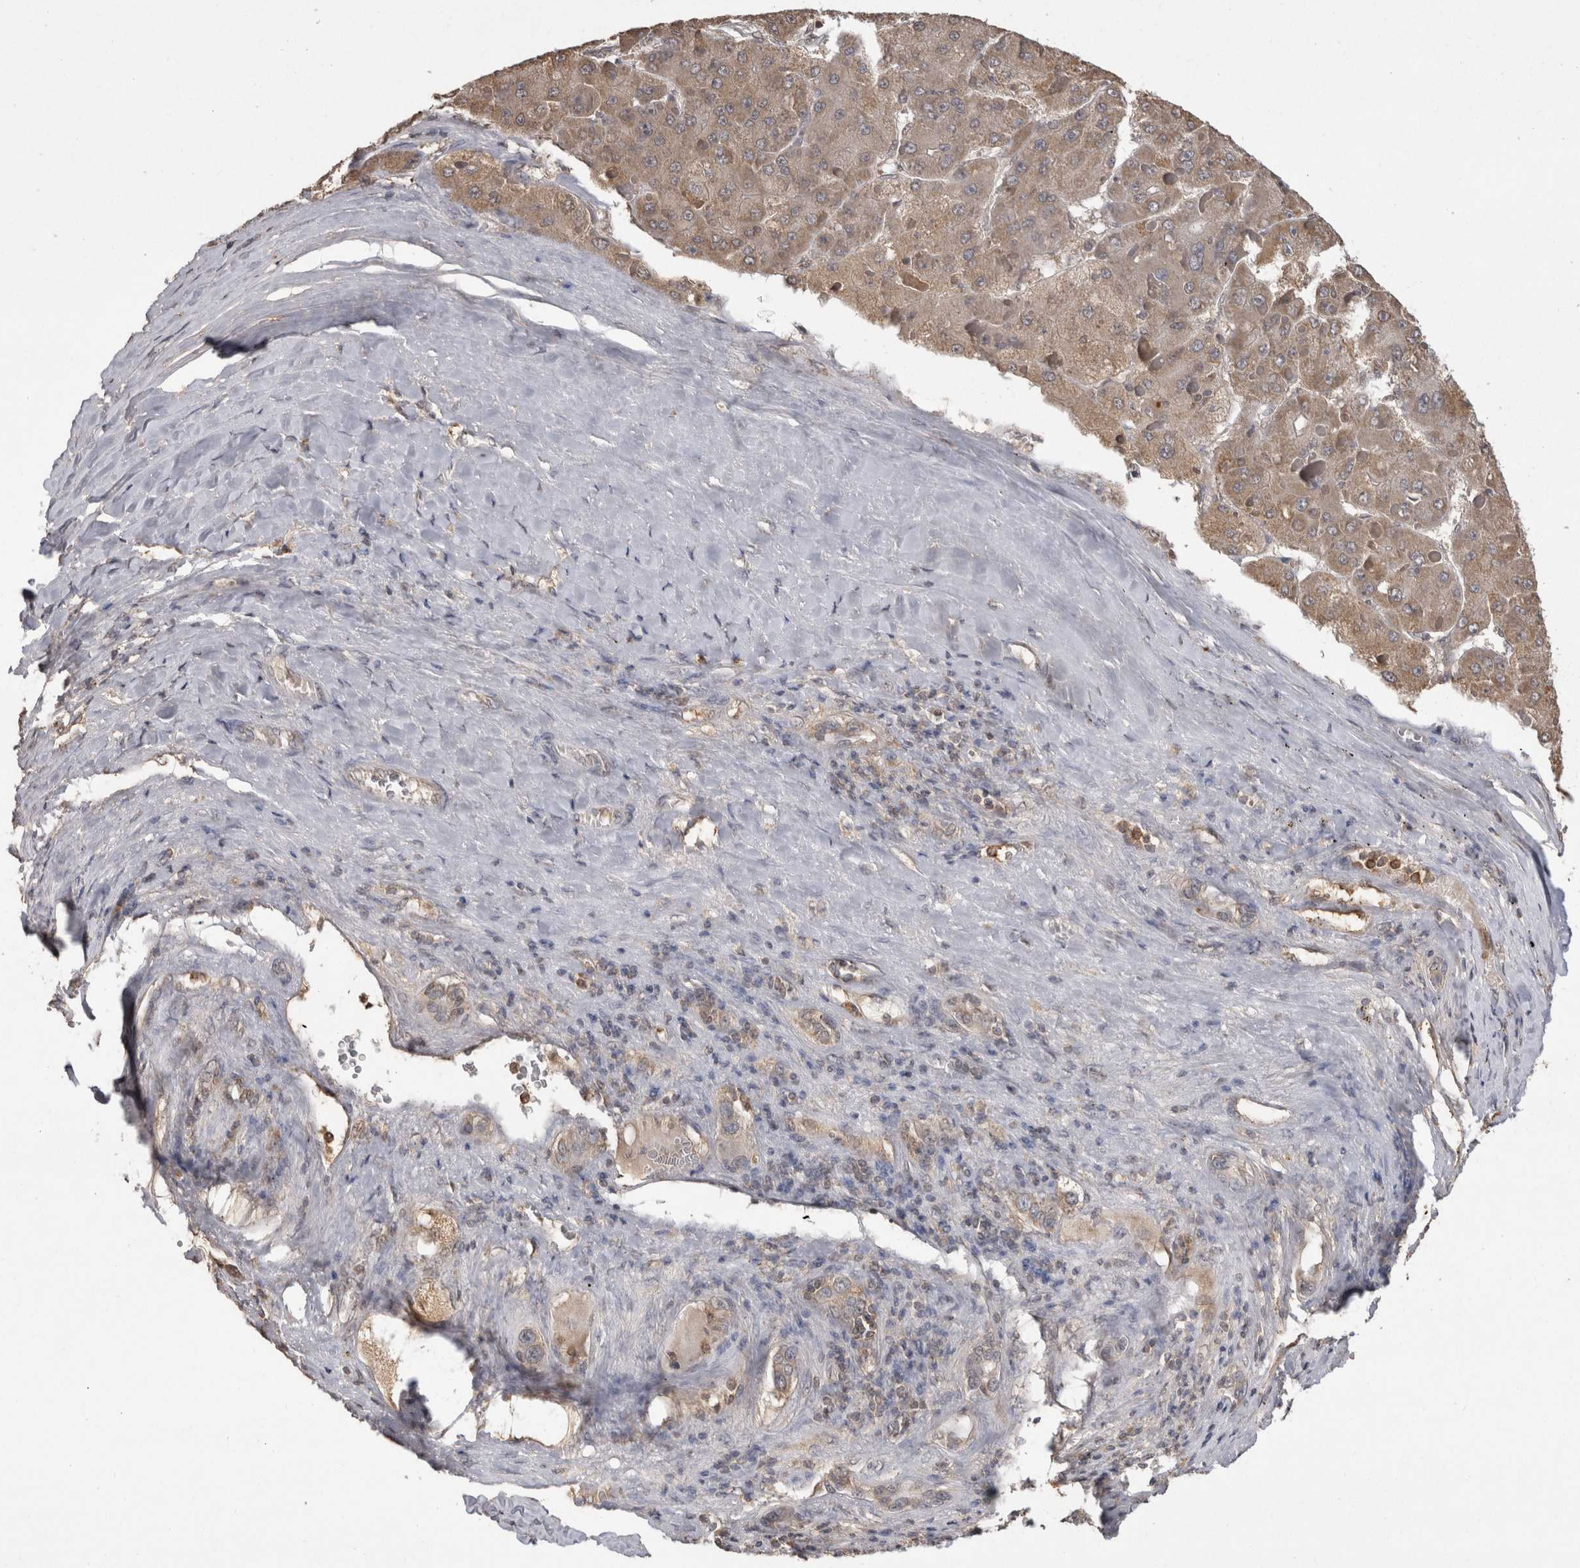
{"staining": {"intensity": "weak", "quantity": ">75%", "location": "cytoplasmic/membranous"}, "tissue": "liver cancer", "cell_type": "Tumor cells", "image_type": "cancer", "snomed": [{"axis": "morphology", "description": "Carcinoma, Hepatocellular, NOS"}, {"axis": "topography", "description": "Liver"}], "caption": "Liver cancer tissue displays weak cytoplasmic/membranous expression in about >75% of tumor cells", "gene": "PREP", "patient": {"sex": "female", "age": 73}}